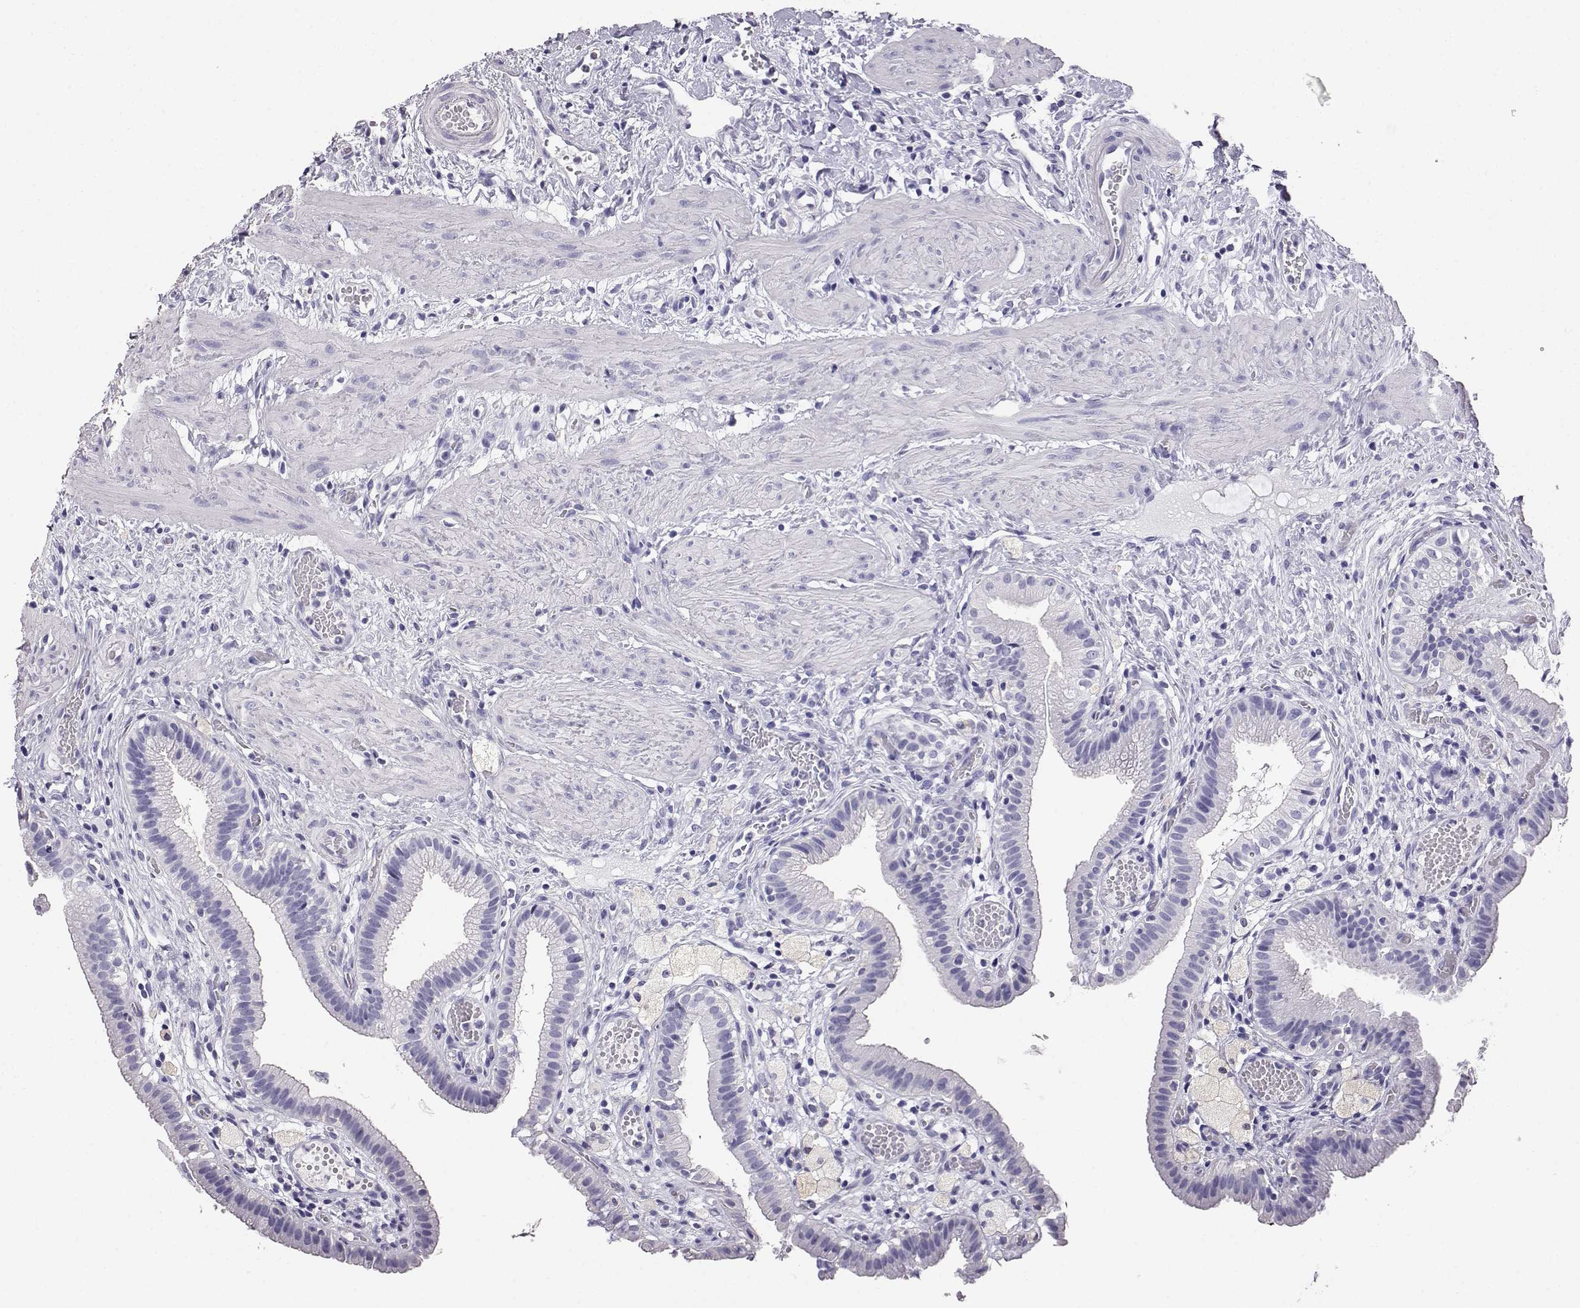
{"staining": {"intensity": "negative", "quantity": "none", "location": "none"}, "tissue": "gallbladder", "cell_type": "Glandular cells", "image_type": "normal", "snomed": [{"axis": "morphology", "description": "Normal tissue, NOS"}, {"axis": "topography", "description": "Gallbladder"}], "caption": "This is a micrograph of IHC staining of benign gallbladder, which shows no expression in glandular cells.", "gene": "AKR1B1", "patient": {"sex": "female", "age": 24}}